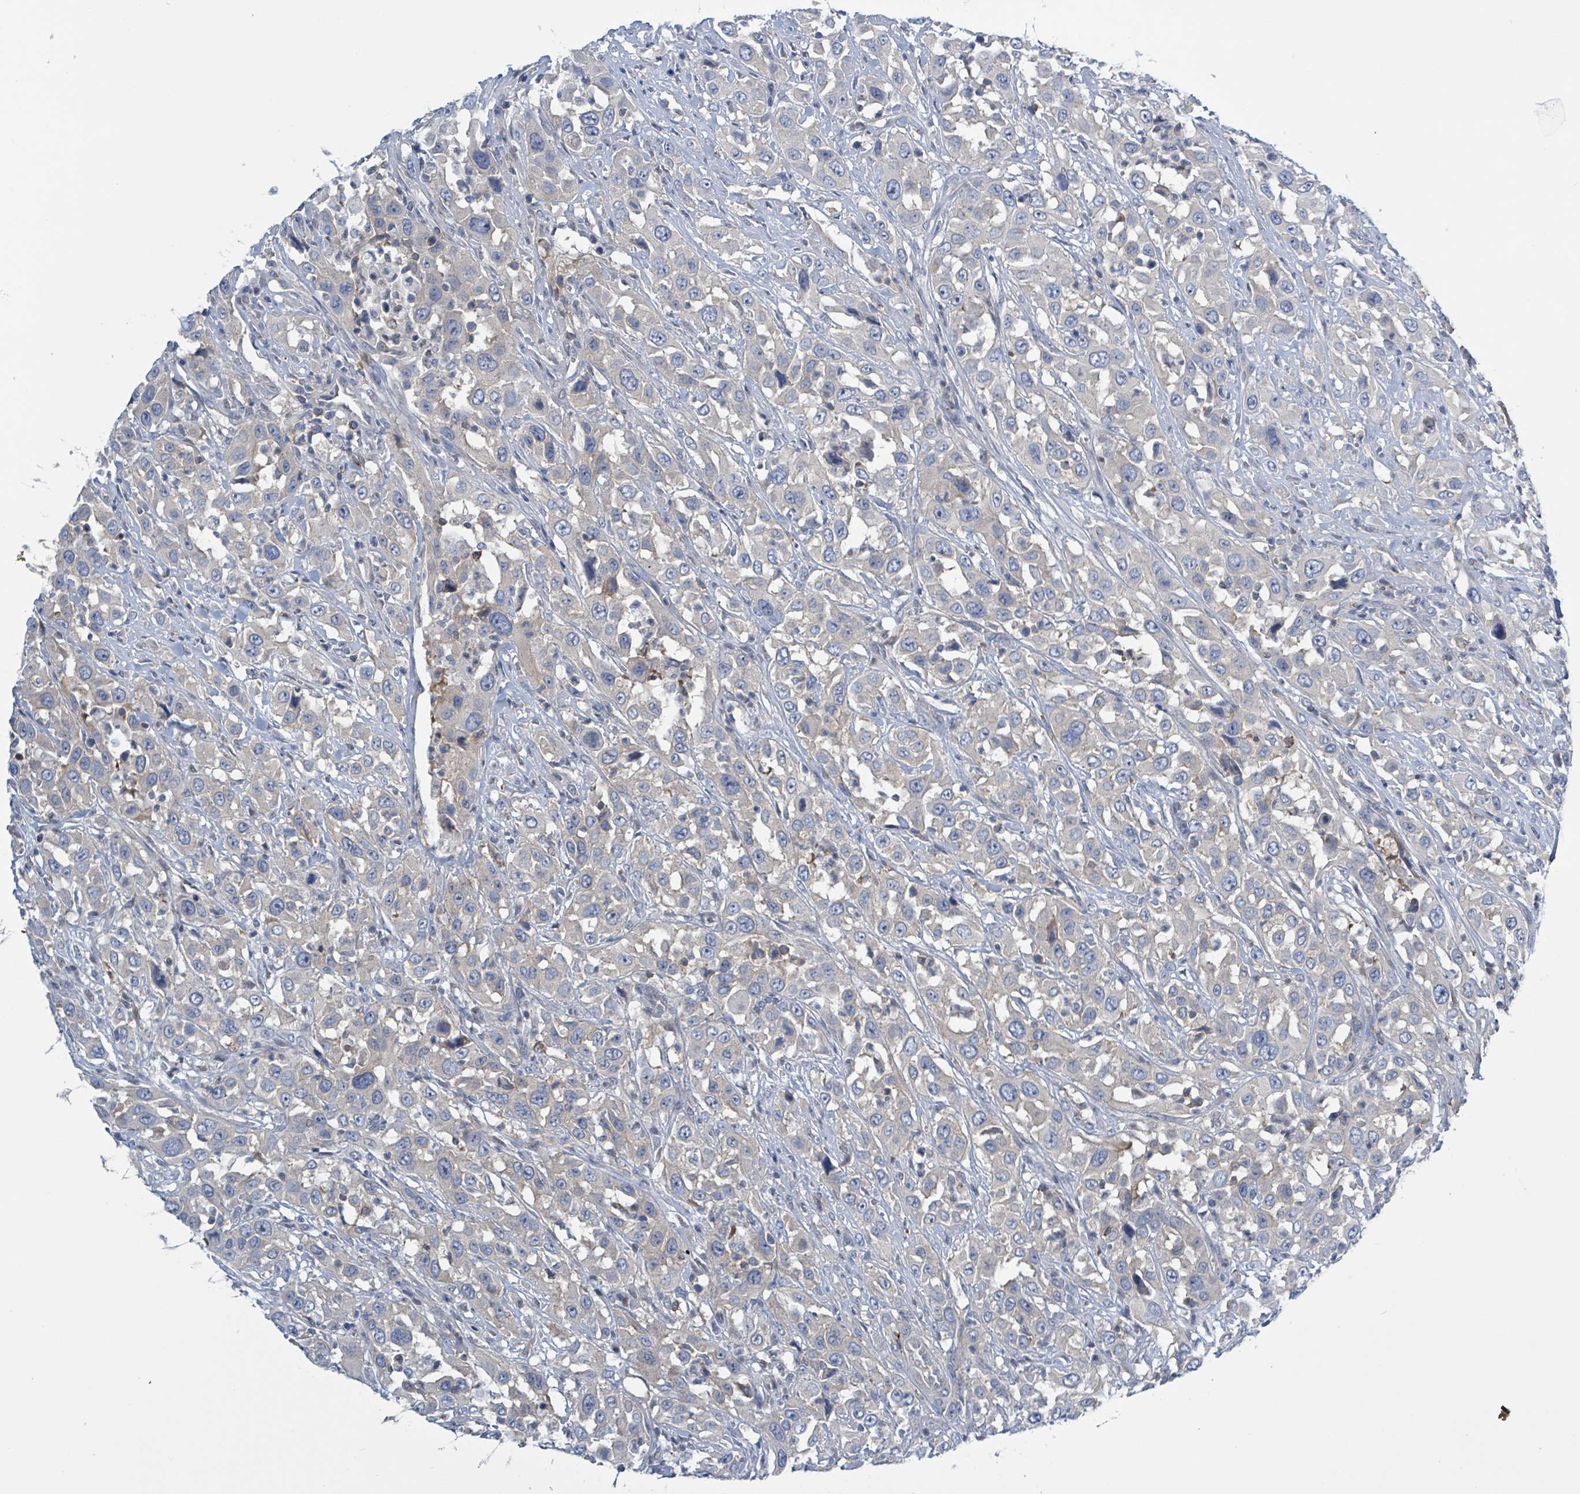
{"staining": {"intensity": "negative", "quantity": "none", "location": "none"}, "tissue": "urothelial cancer", "cell_type": "Tumor cells", "image_type": "cancer", "snomed": [{"axis": "morphology", "description": "Urothelial carcinoma, High grade"}, {"axis": "topography", "description": "Urinary bladder"}], "caption": "IHC histopathology image of urothelial cancer stained for a protein (brown), which displays no expression in tumor cells.", "gene": "DGKZ", "patient": {"sex": "male", "age": 61}}